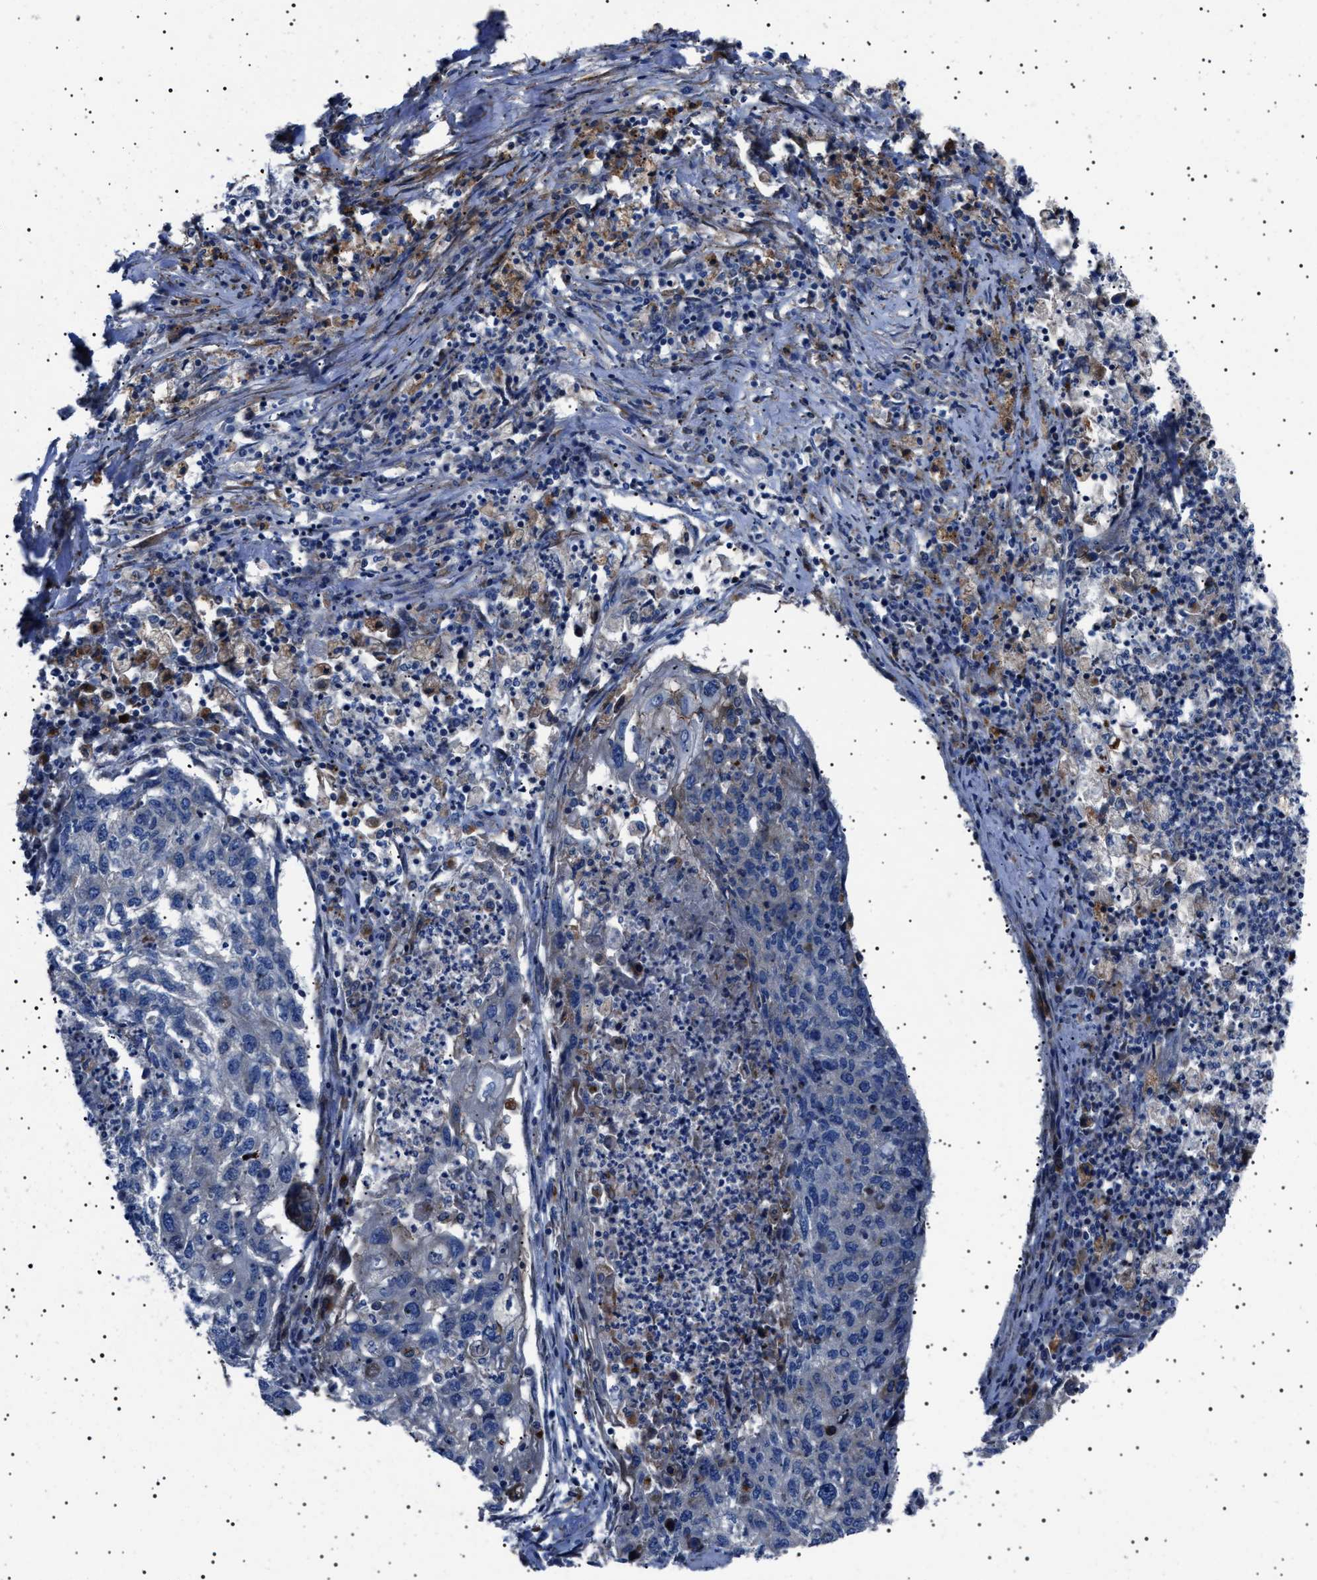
{"staining": {"intensity": "negative", "quantity": "none", "location": "none"}, "tissue": "lung cancer", "cell_type": "Tumor cells", "image_type": "cancer", "snomed": [{"axis": "morphology", "description": "Squamous cell carcinoma, NOS"}, {"axis": "topography", "description": "Lung"}], "caption": "A micrograph of human lung squamous cell carcinoma is negative for staining in tumor cells.", "gene": "NEU1", "patient": {"sex": "female", "age": 63}}